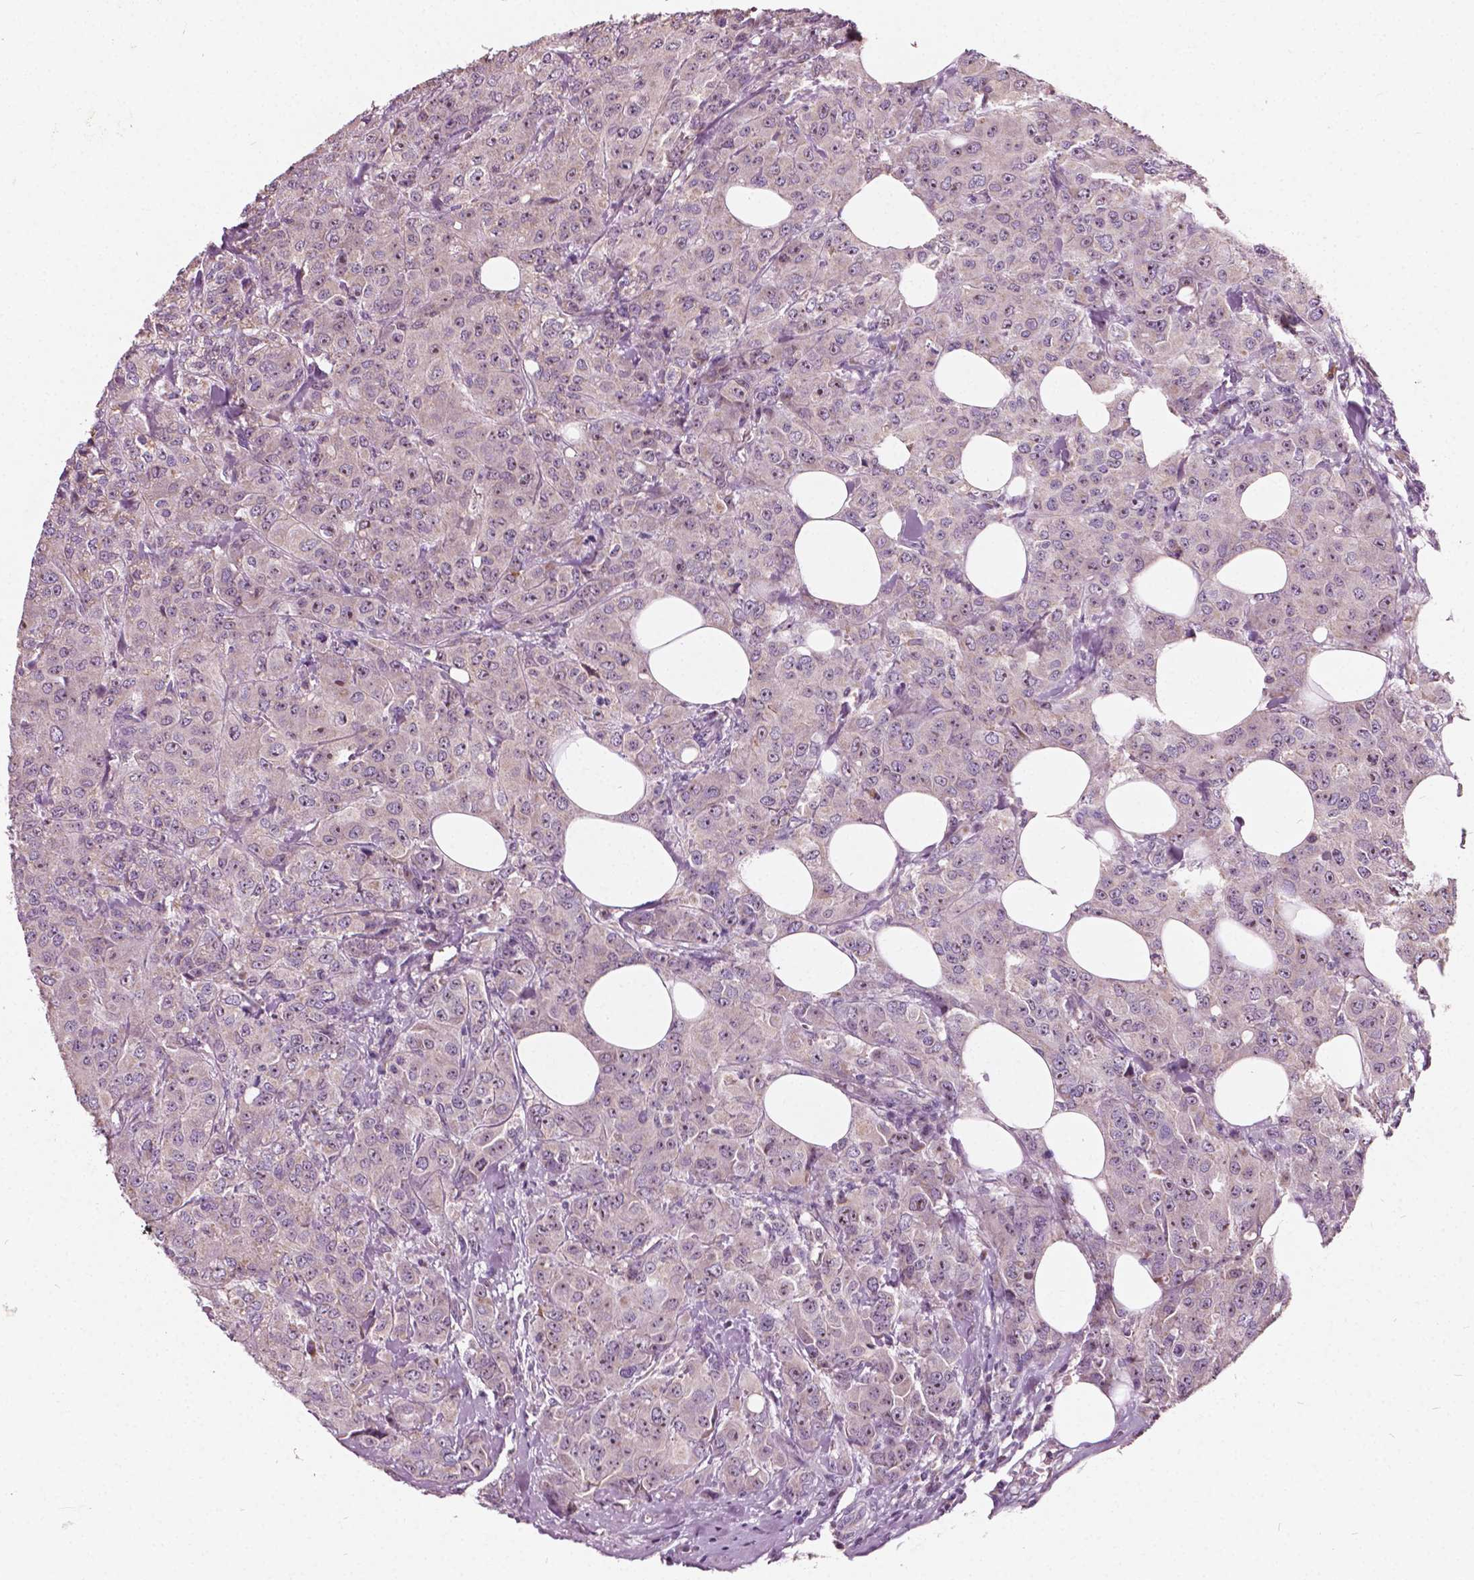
{"staining": {"intensity": "weak", "quantity": "25%-75%", "location": "nuclear"}, "tissue": "breast cancer", "cell_type": "Tumor cells", "image_type": "cancer", "snomed": [{"axis": "morphology", "description": "Normal tissue, NOS"}, {"axis": "morphology", "description": "Duct carcinoma"}, {"axis": "topography", "description": "Breast"}], "caption": "The micrograph exhibits a brown stain indicating the presence of a protein in the nuclear of tumor cells in infiltrating ductal carcinoma (breast).", "gene": "ODF3L2", "patient": {"sex": "female", "age": 43}}